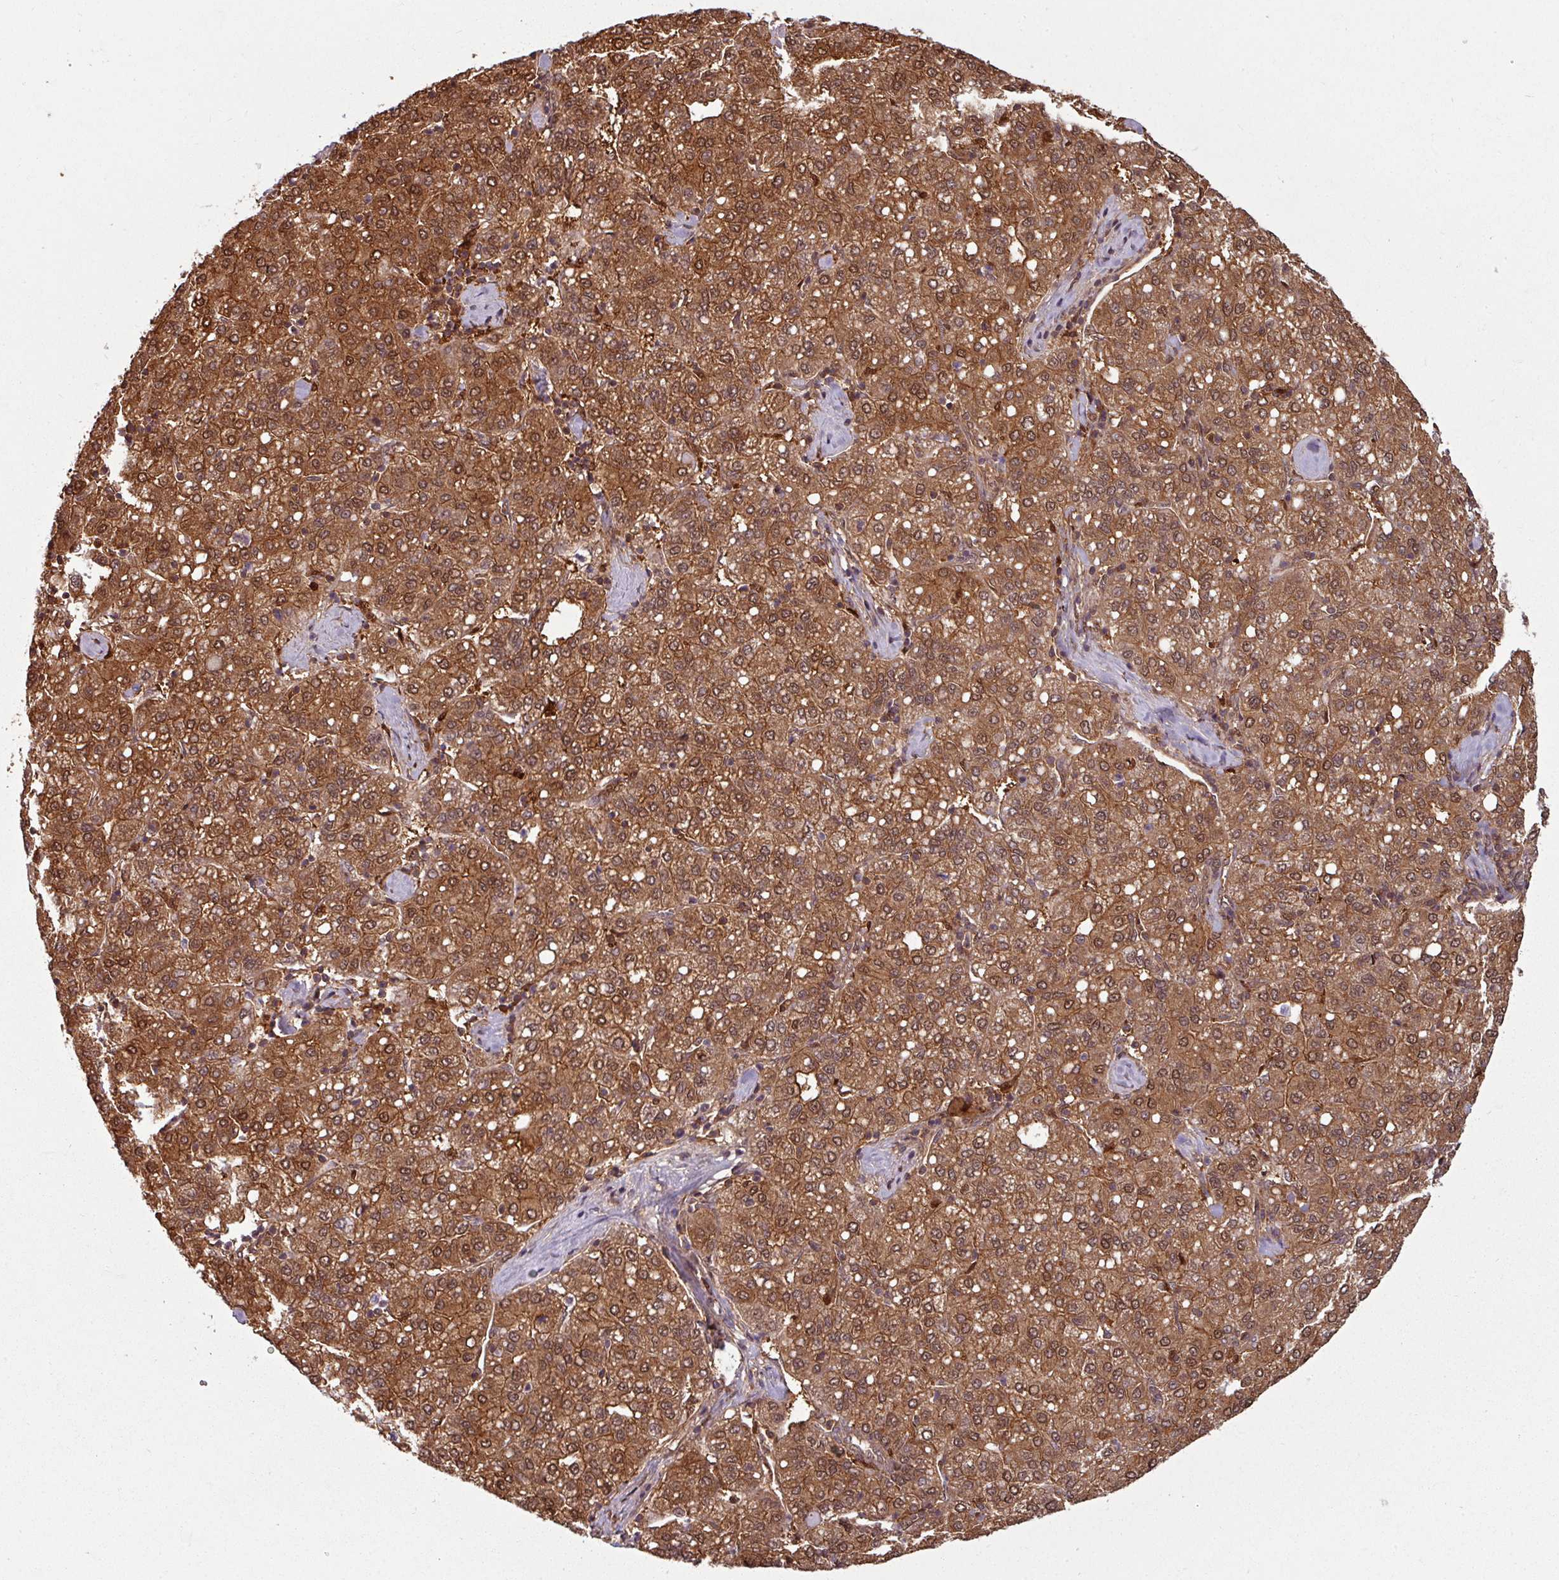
{"staining": {"intensity": "strong", "quantity": ">75%", "location": "cytoplasmic/membranous,nuclear"}, "tissue": "liver cancer", "cell_type": "Tumor cells", "image_type": "cancer", "snomed": [{"axis": "morphology", "description": "Carcinoma, Hepatocellular, NOS"}, {"axis": "topography", "description": "Liver"}], "caption": "Liver hepatocellular carcinoma tissue shows strong cytoplasmic/membranous and nuclear positivity in about >75% of tumor cells, visualized by immunohistochemistry.", "gene": "KCTD11", "patient": {"sex": "male", "age": 65}}